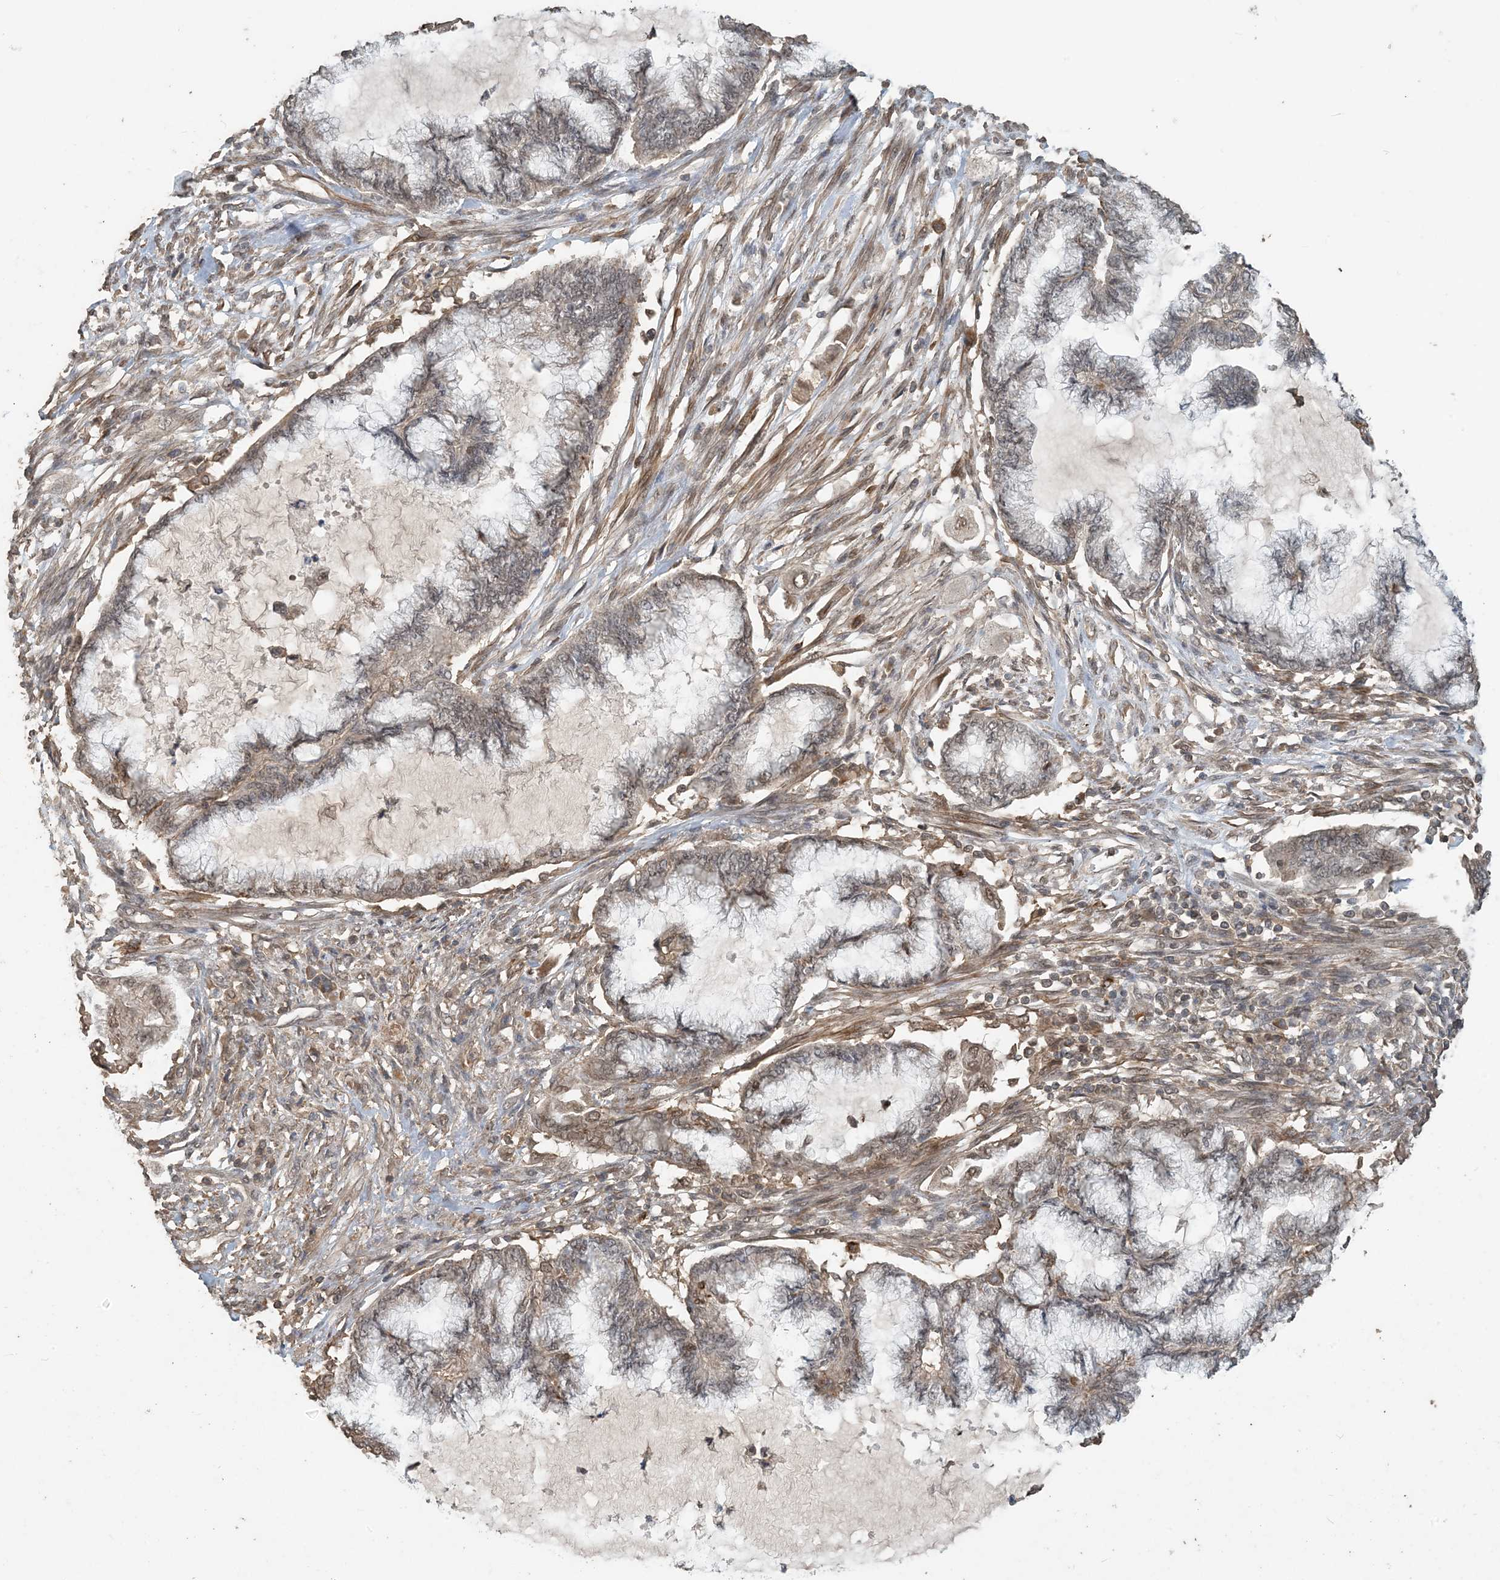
{"staining": {"intensity": "weak", "quantity": "<25%", "location": "nuclear"}, "tissue": "endometrial cancer", "cell_type": "Tumor cells", "image_type": "cancer", "snomed": [{"axis": "morphology", "description": "Adenocarcinoma, NOS"}, {"axis": "topography", "description": "Endometrium"}], "caption": "Human adenocarcinoma (endometrial) stained for a protein using immunohistochemistry (IHC) displays no expression in tumor cells.", "gene": "ZC3H12A", "patient": {"sex": "female", "age": 86}}